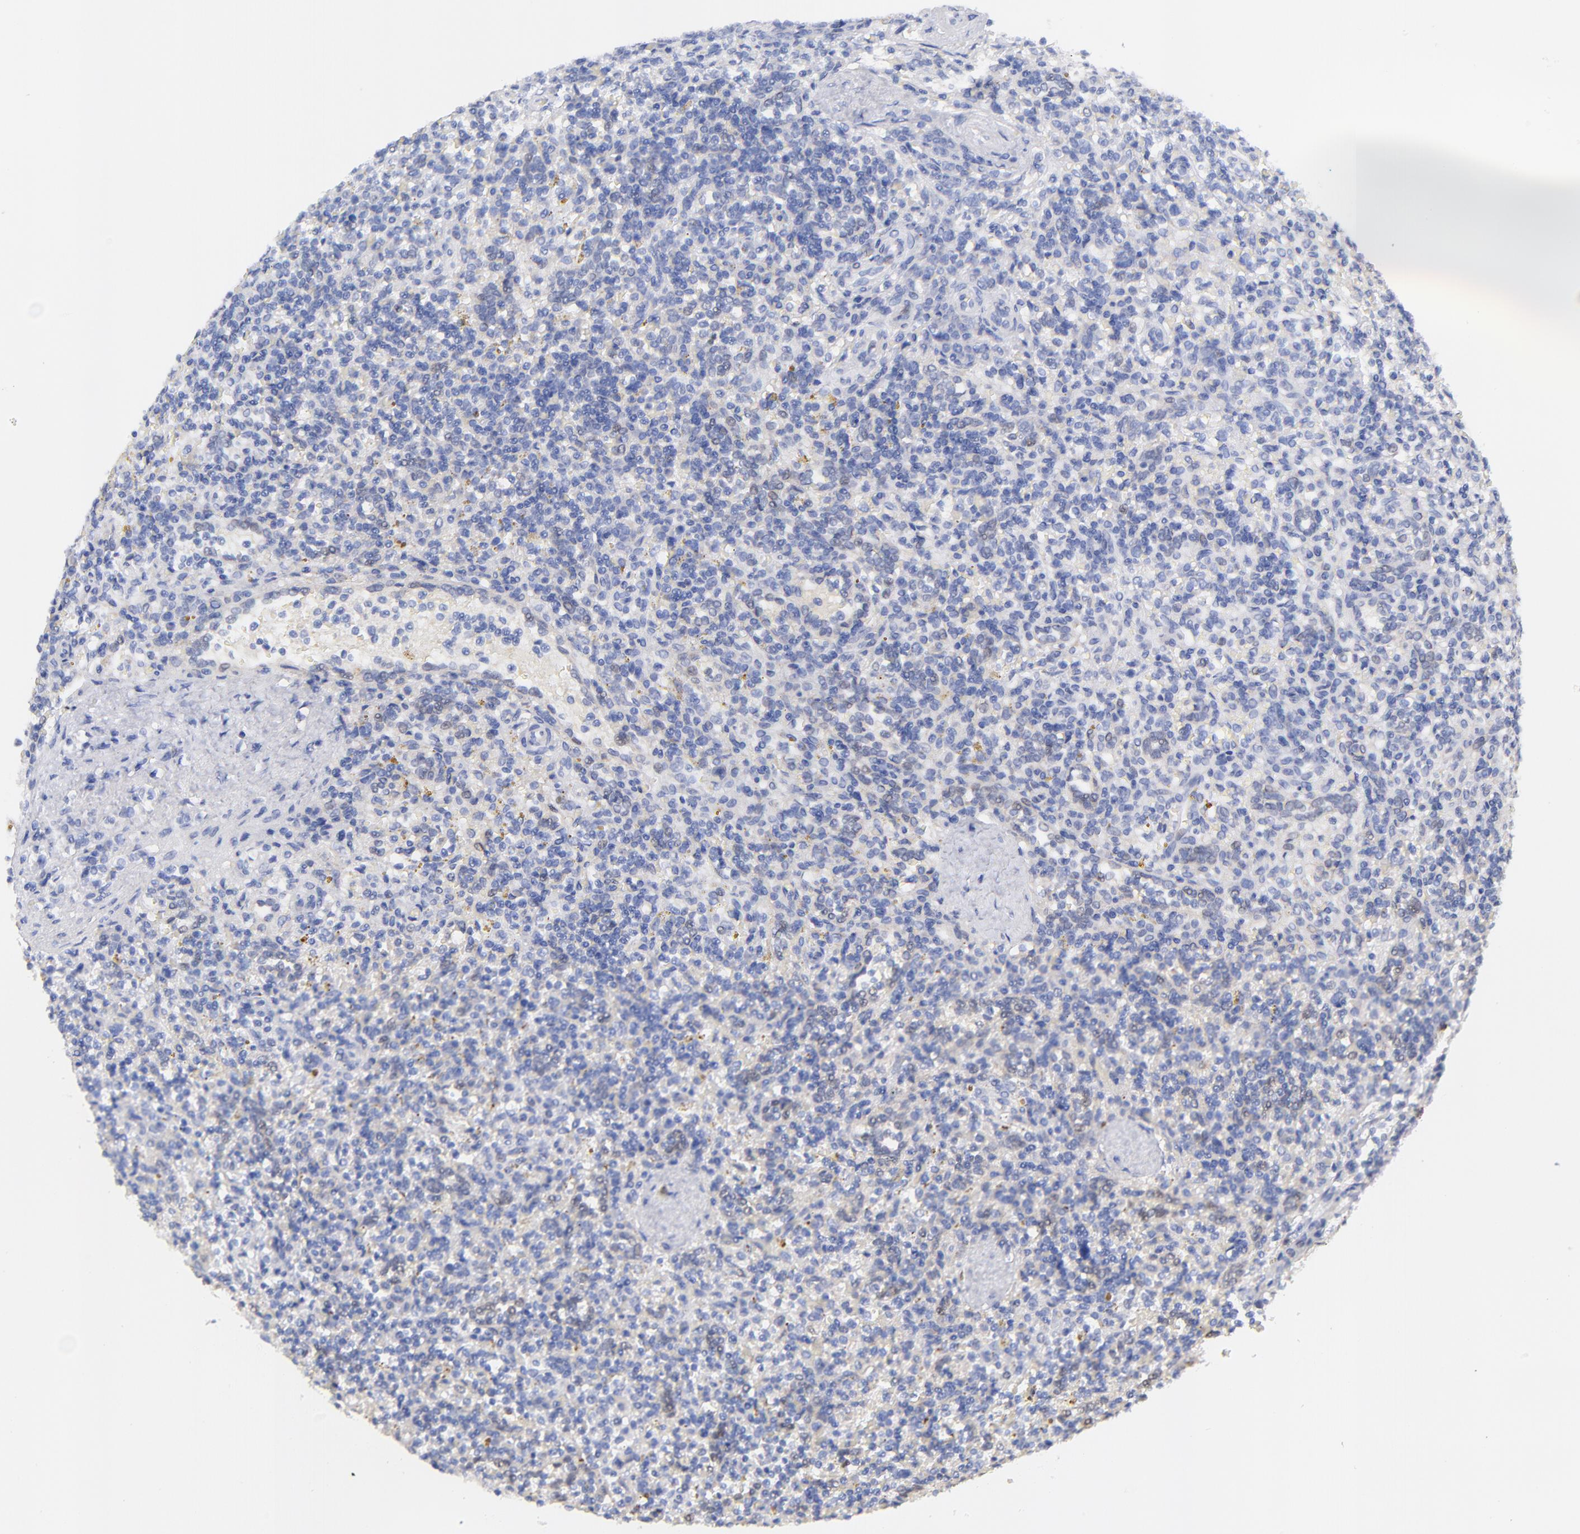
{"staining": {"intensity": "weak", "quantity": "<25%", "location": "nuclear"}, "tissue": "lymphoma", "cell_type": "Tumor cells", "image_type": "cancer", "snomed": [{"axis": "morphology", "description": "Malignant lymphoma, non-Hodgkin's type, Low grade"}, {"axis": "topography", "description": "Spleen"}], "caption": "A high-resolution image shows immunohistochemistry staining of lymphoma, which exhibits no significant expression in tumor cells.", "gene": "CFAP57", "patient": {"sex": "male", "age": 67}}